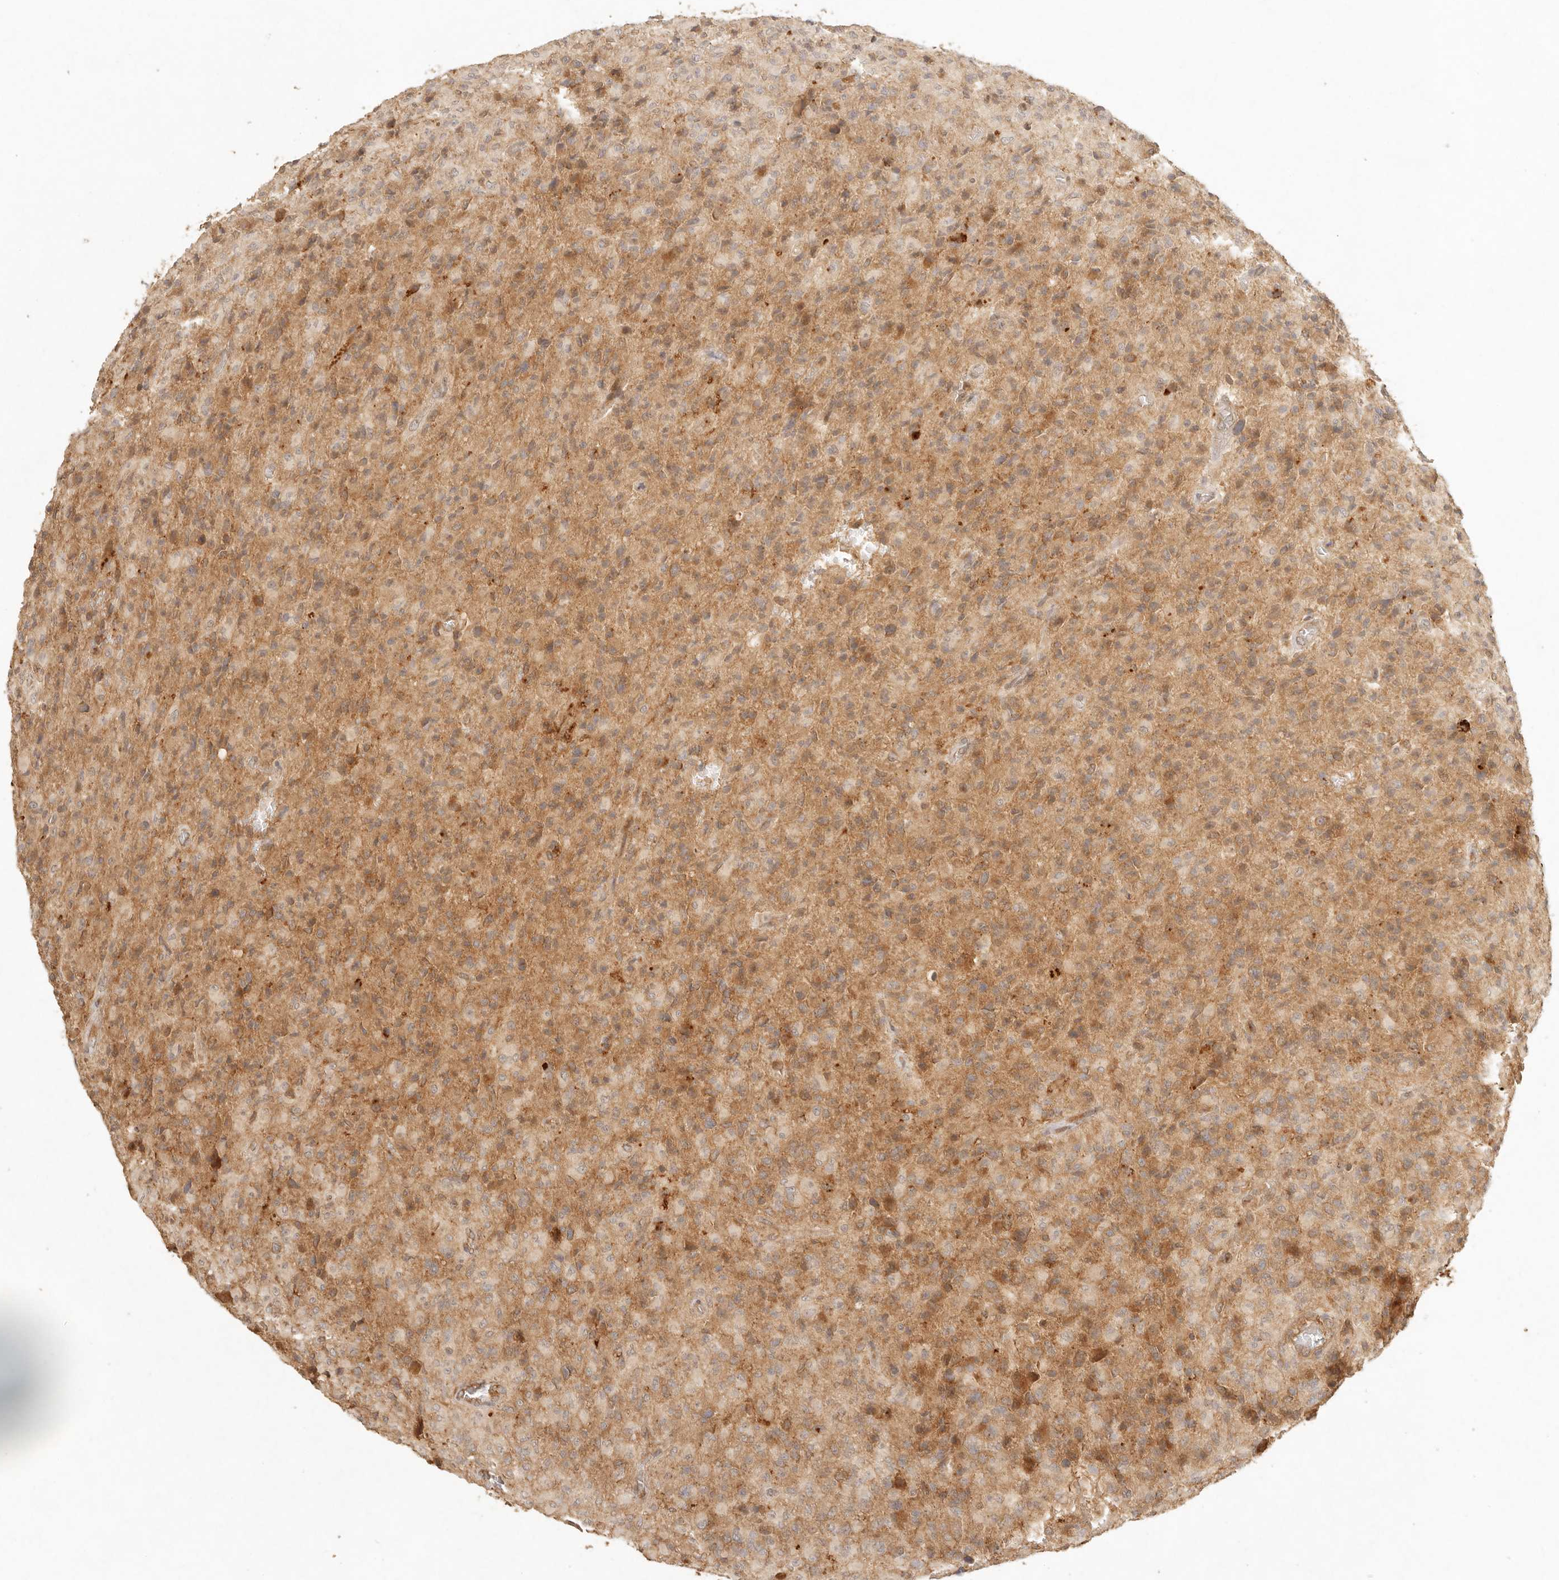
{"staining": {"intensity": "moderate", "quantity": "25%-75%", "location": "cytoplasmic/membranous"}, "tissue": "glioma", "cell_type": "Tumor cells", "image_type": "cancer", "snomed": [{"axis": "morphology", "description": "Glioma, malignant, High grade"}, {"axis": "topography", "description": "Brain"}], "caption": "Protein staining of glioma tissue shows moderate cytoplasmic/membranous expression in about 25%-75% of tumor cells.", "gene": "ANKRD61", "patient": {"sex": "female", "age": 57}}